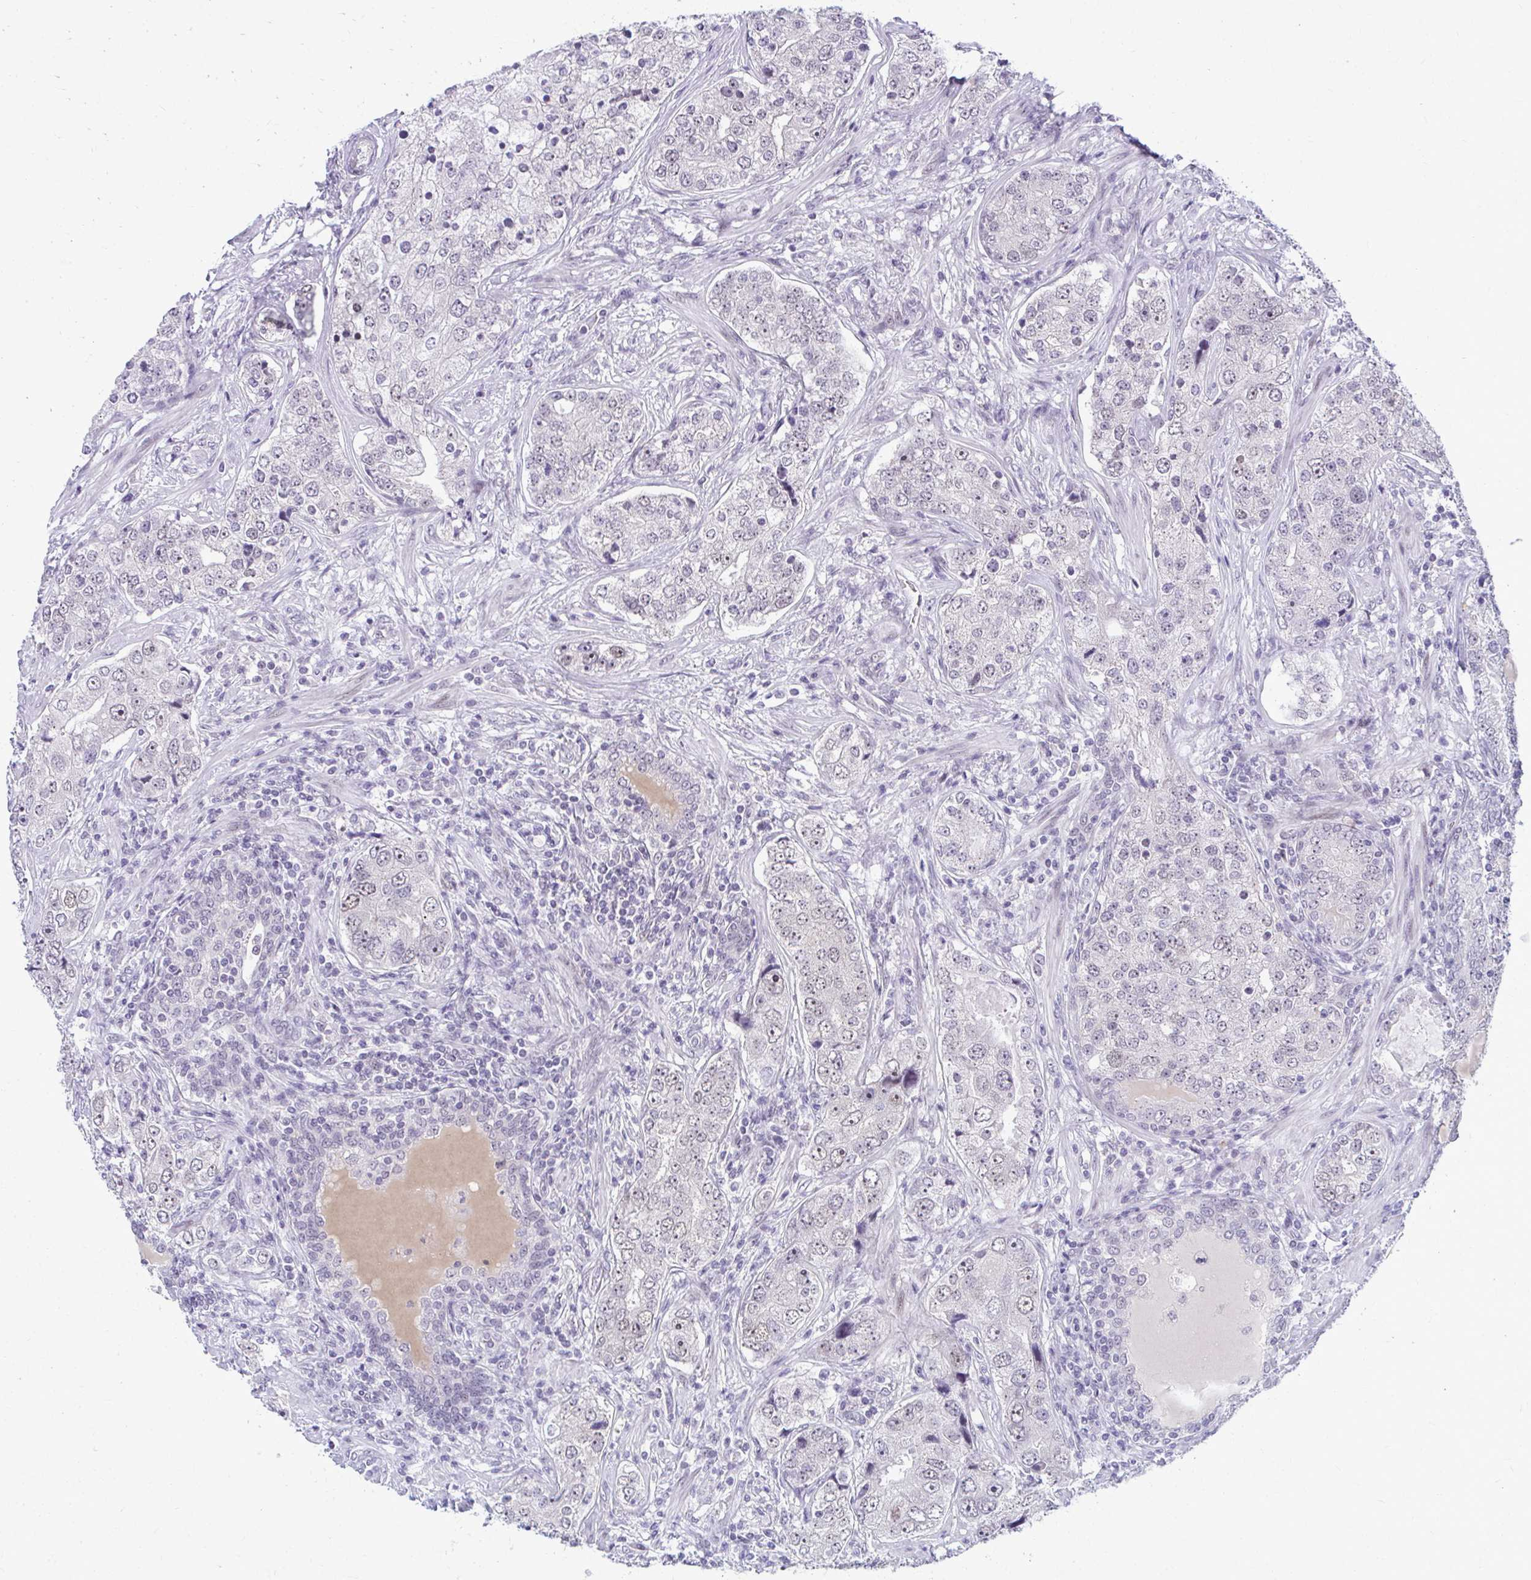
{"staining": {"intensity": "weak", "quantity": "<25%", "location": "nuclear"}, "tissue": "prostate cancer", "cell_type": "Tumor cells", "image_type": "cancer", "snomed": [{"axis": "morphology", "description": "Adenocarcinoma, High grade"}, {"axis": "topography", "description": "Prostate"}], "caption": "Immunohistochemistry histopathology image of adenocarcinoma (high-grade) (prostate) stained for a protein (brown), which displays no expression in tumor cells.", "gene": "MAF1", "patient": {"sex": "male", "age": 60}}